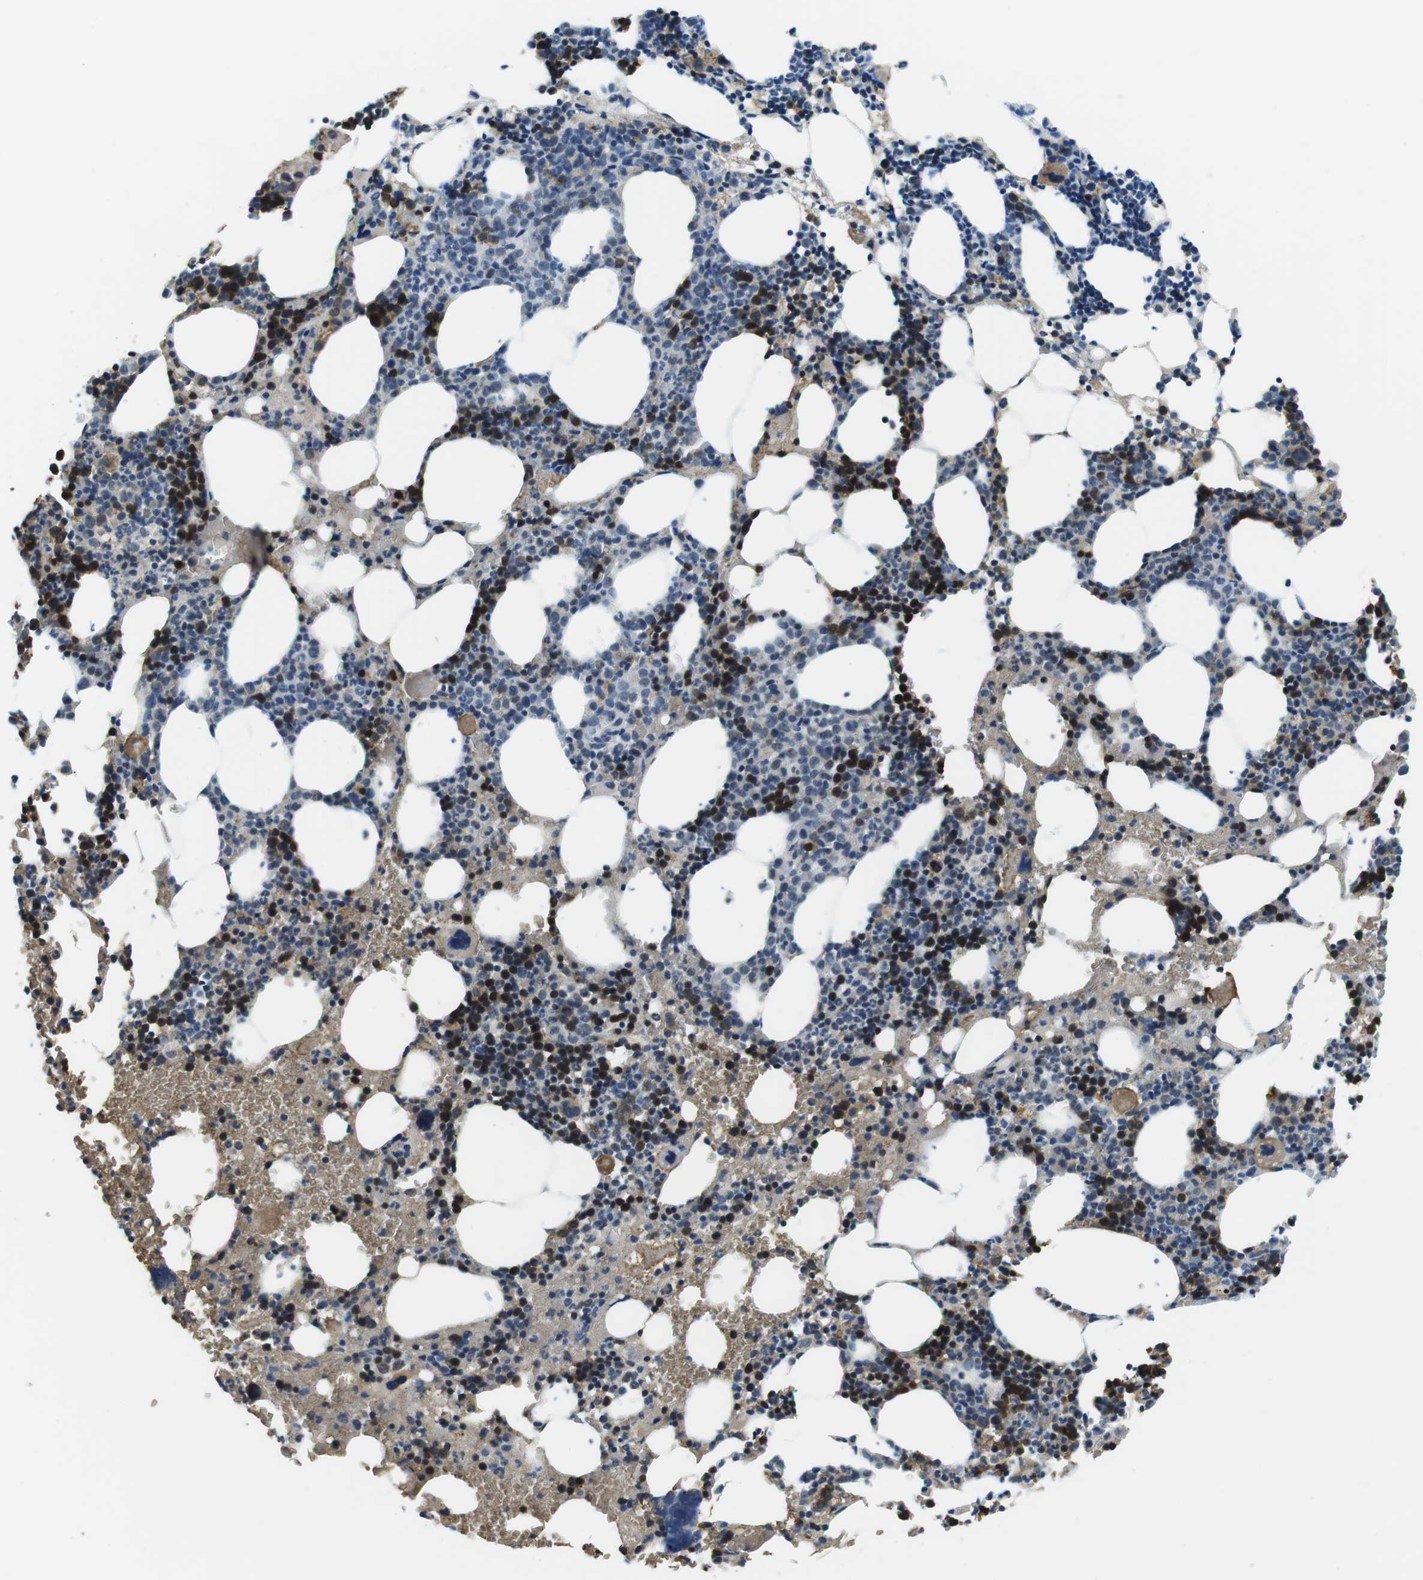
{"staining": {"intensity": "strong", "quantity": "<25%", "location": "nuclear"}, "tissue": "bone marrow", "cell_type": "Hematopoietic cells", "image_type": "normal", "snomed": [{"axis": "morphology", "description": "Normal tissue, NOS"}, {"axis": "morphology", "description": "Inflammation, NOS"}, {"axis": "topography", "description": "Bone marrow"}], "caption": "DAB immunohistochemical staining of unremarkable bone marrow displays strong nuclear protein expression in approximately <25% of hematopoietic cells.", "gene": "WSCD1", "patient": {"sex": "female", "age": 64}}